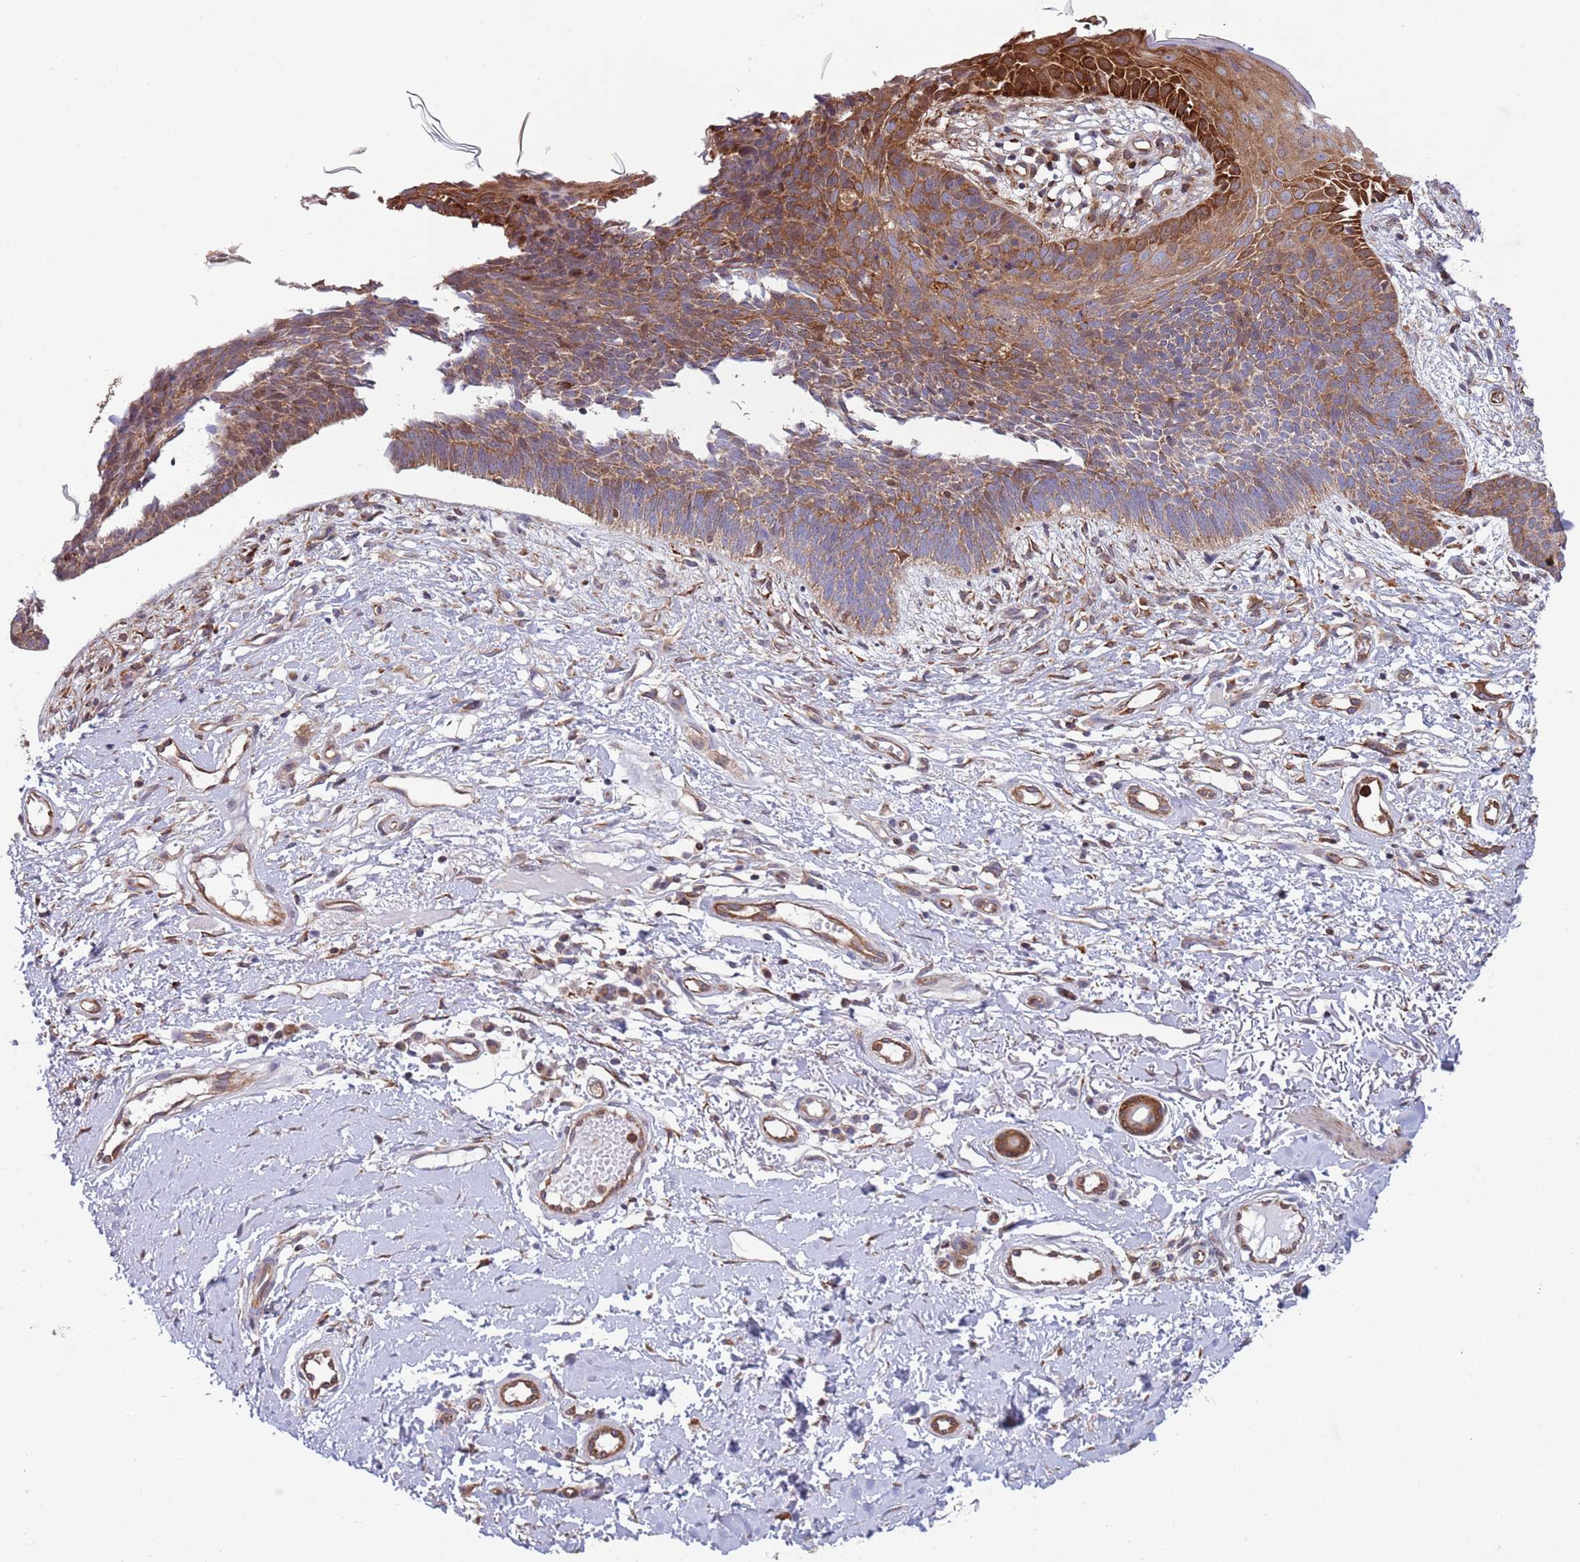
{"staining": {"intensity": "strong", "quantity": "25%-75%", "location": "cytoplasmic/membranous"}, "tissue": "skin cancer", "cell_type": "Tumor cells", "image_type": "cancer", "snomed": [{"axis": "morphology", "description": "Basal cell carcinoma"}, {"axis": "topography", "description": "Skin"}], "caption": "Immunohistochemical staining of skin cancer (basal cell carcinoma) exhibits strong cytoplasmic/membranous protein staining in approximately 25%-75% of tumor cells. (DAB (3,3'-diaminobenzidine) IHC with brightfield microscopy, high magnification).", "gene": "ZMYM5", "patient": {"sex": "male", "age": 78}}